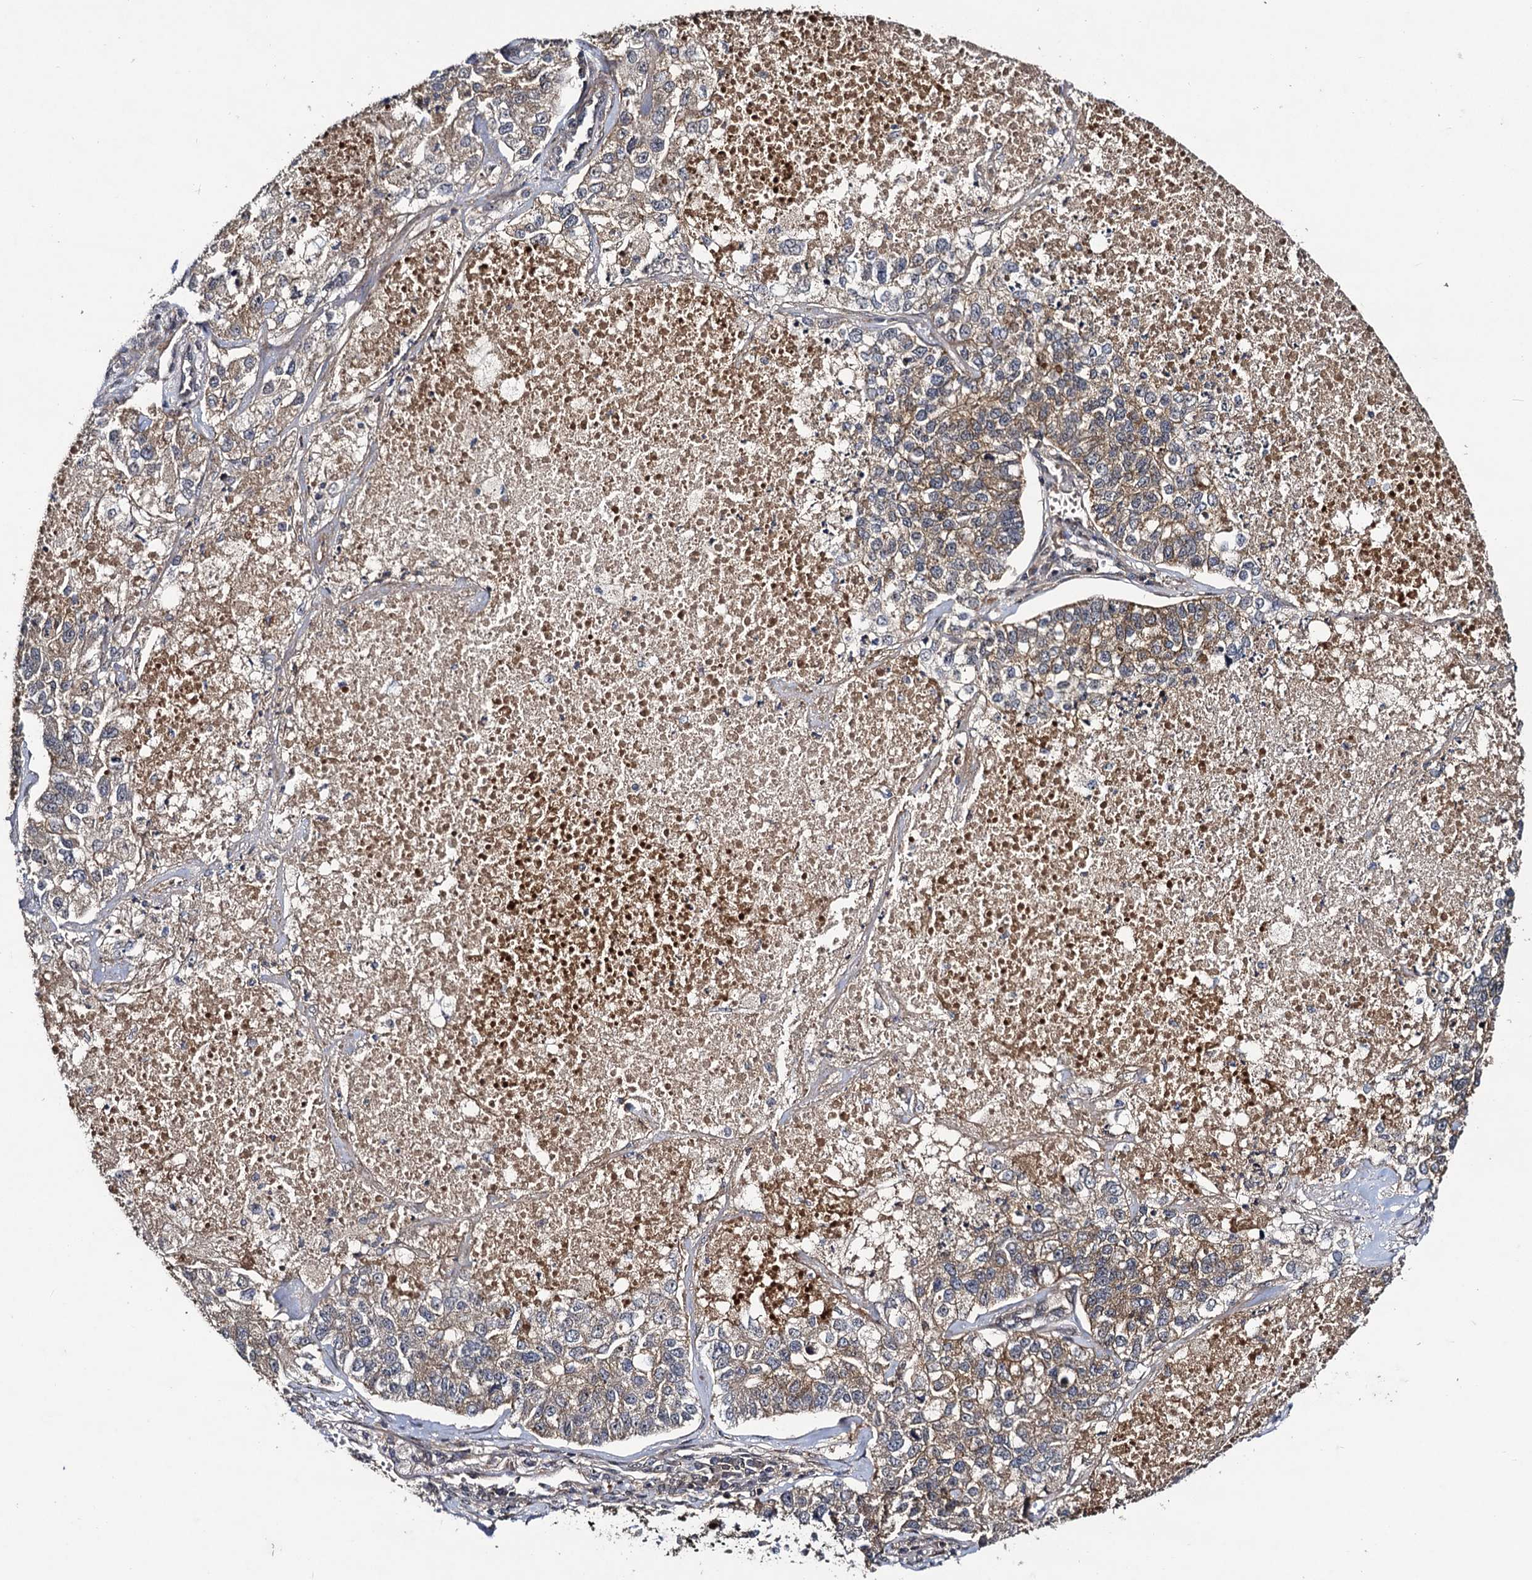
{"staining": {"intensity": "moderate", "quantity": "25%-75%", "location": "cytoplasmic/membranous"}, "tissue": "lung cancer", "cell_type": "Tumor cells", "image_type": "cancer", "snomed": [{"axis": "morphology", "description": "Adenocarcinoma, NOS"}, {"axis": "topography", "description": "Lung"}], "caption": "A high-resolution image shows IHC staining of lung cancer, which demonstrates moderate cytoplasmic/membranous expression in about 25%-75% of tumor cells.", "gene": "KXD1", "patient": {"sex": "male", "age": 49}}